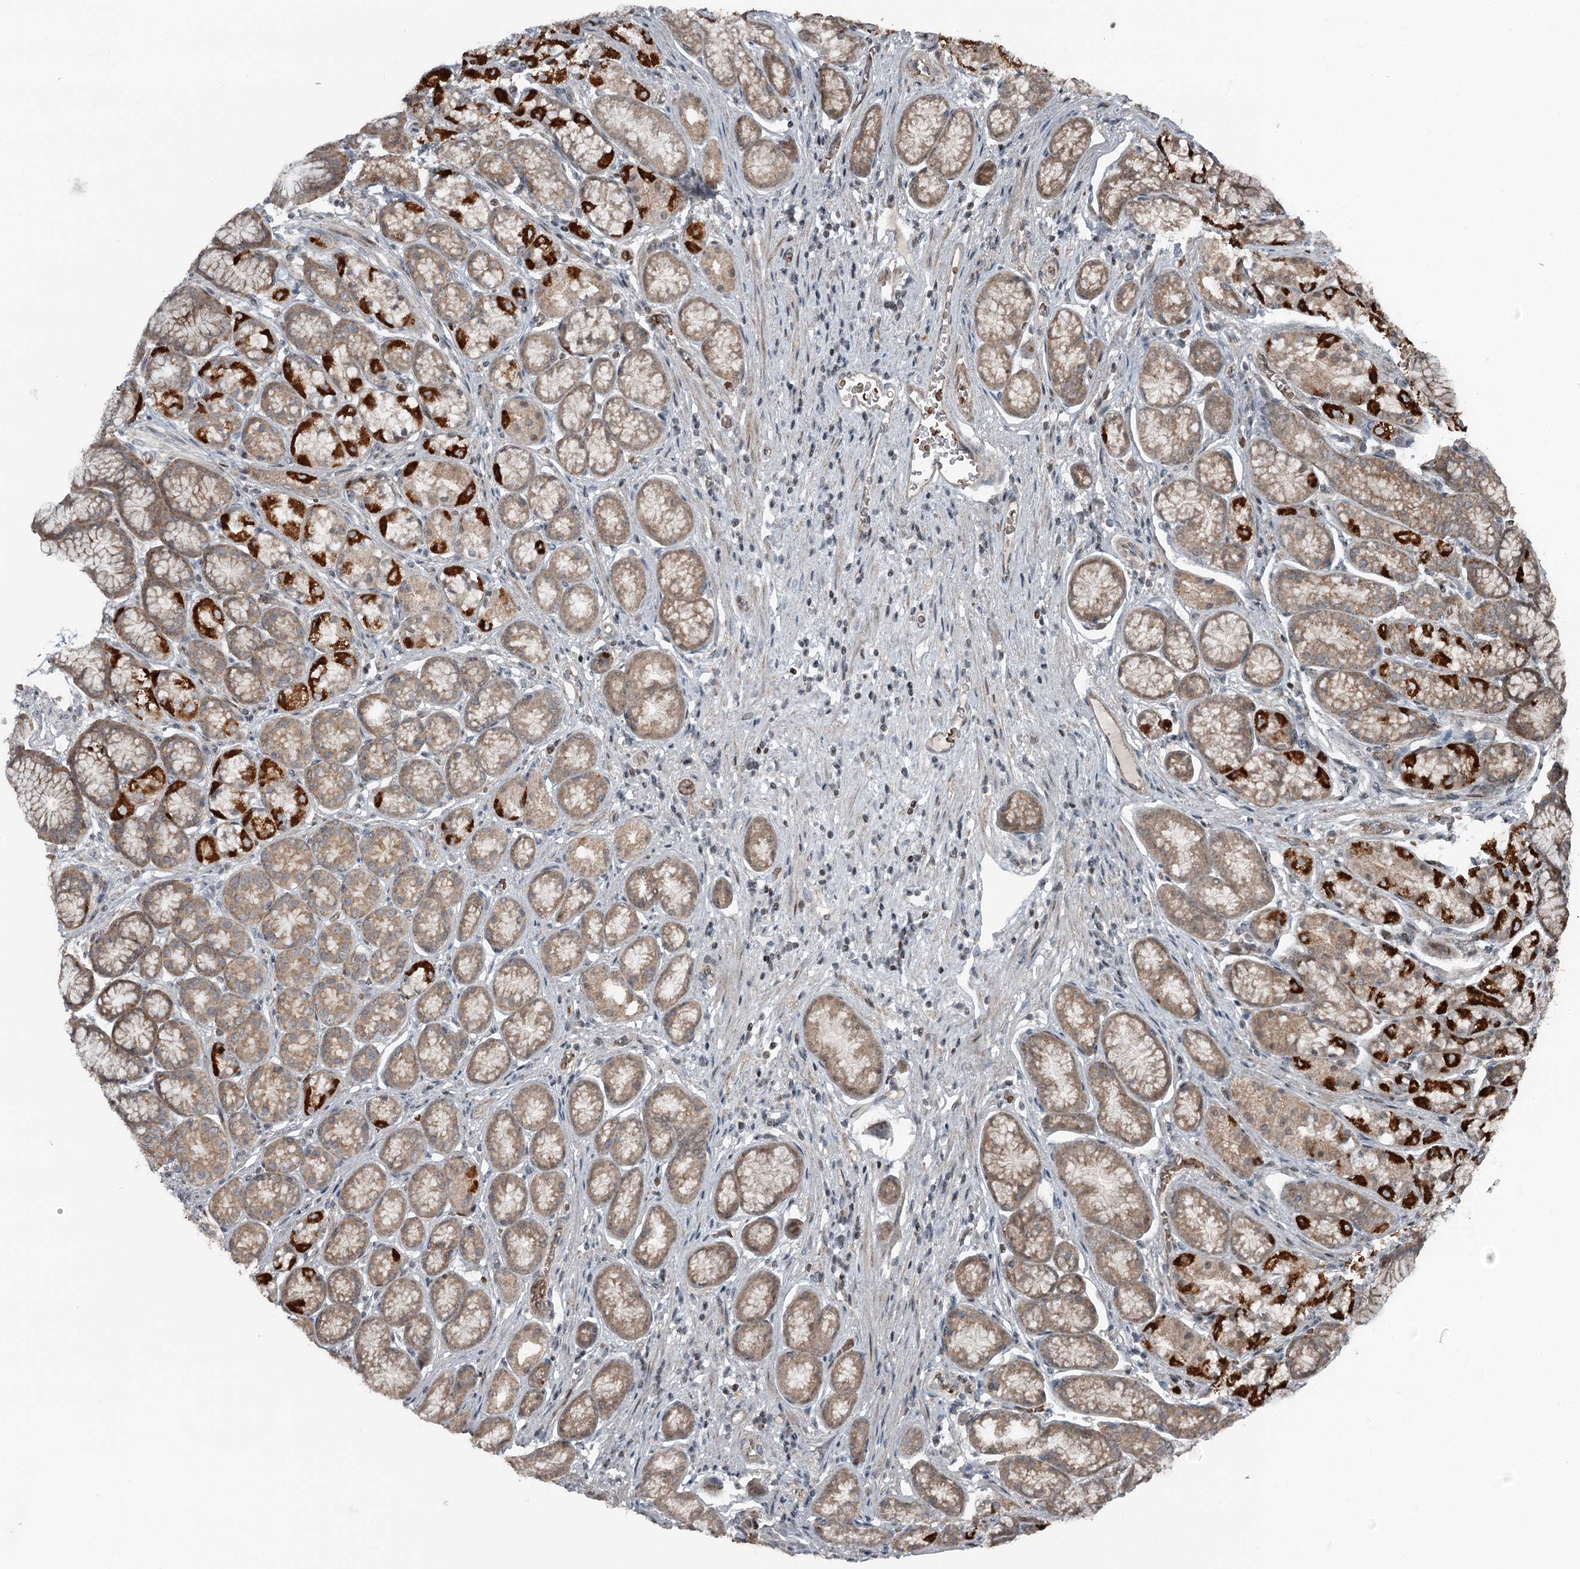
{"staining": {"intensity": "strong", "quantity": "25%-75%", "location": "cytoplasmic/membranous"}, "tissue": "stomach", "cell_type": "Glandular cells", "image_type": "normal", "snomed": [{"axis": "morphology", "description": "Normal tissue, NOS"}, {"axis": "morphology", "description": "Adenocarcinoma, NOS"}, {"axis": "morphology", "description": "Adenocarcinoma, High grade"}, {"axis": "topography", "description": "Stomach, upper"}, {"axis": "topography", "description": "Stomach"}], "caption": "An immunohistochemistry micrograph of unremarkable tissue is shown. Protein staining in brown highlights strong cytoplasmic/membranous positivity in stomach within glandular cells.", "gene": "RASSF8", "patient": {"sex": "female", "age": 65}}